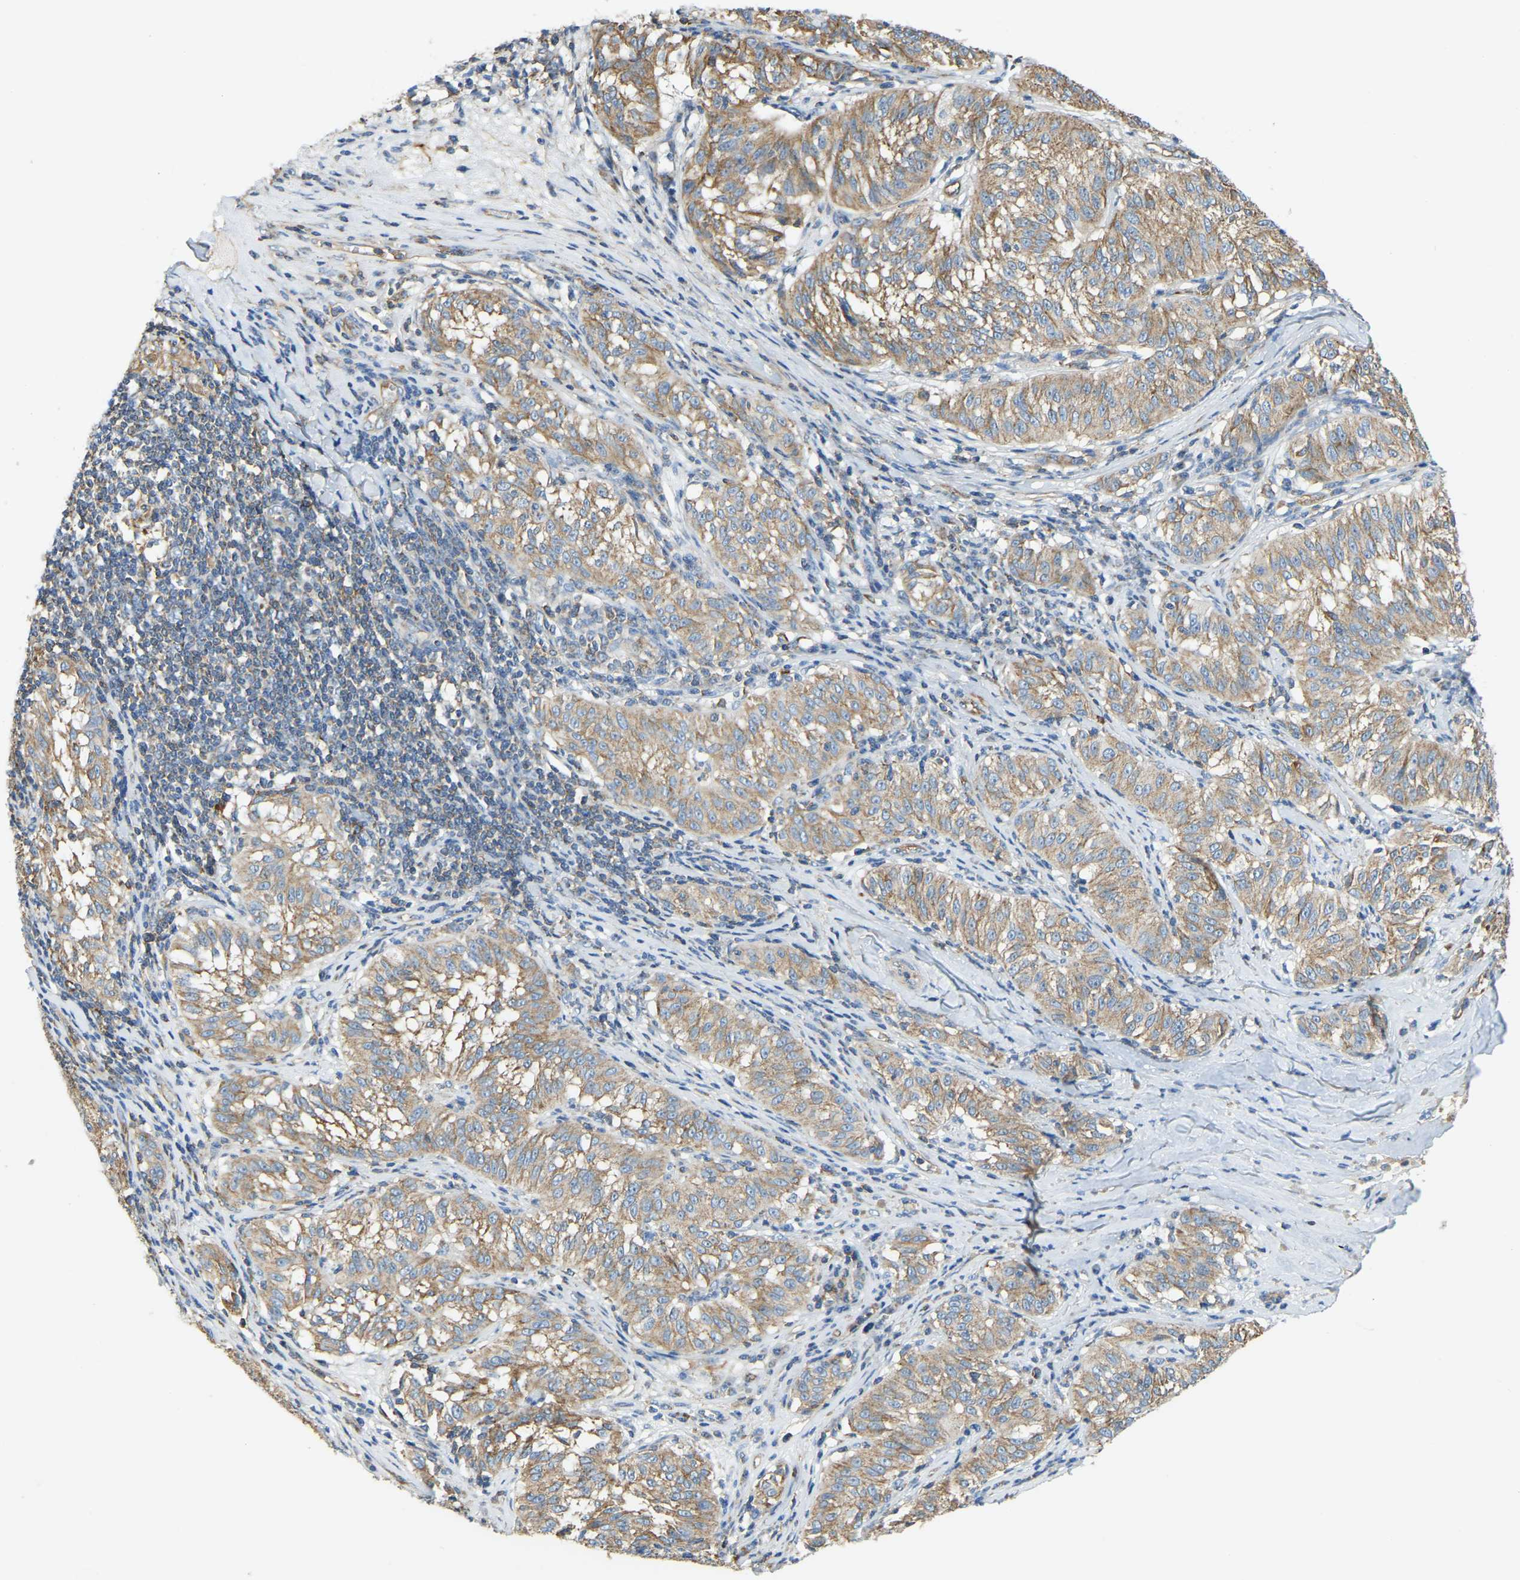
{"staining": {"intensity": "moderate", "quantity": ">75%", "location": "cytoplasmic/membranous"}, "tissue": "melanoma", "cell_type": "Tumor cells", "image_type": "cancer", "snomed": [{"axis": "morphology", "description": "Malignant melanoma, NOS"}, {"axis": "topography", "description": "Skin"}], "caption": "Protein positivity by immunohistochemistry shows moderate cytoplasmic/membranous expression in about >75% of tumor cells in melanoma.", "gene": "AHNAK", "patient": {"sex": "female", "age": 72}}